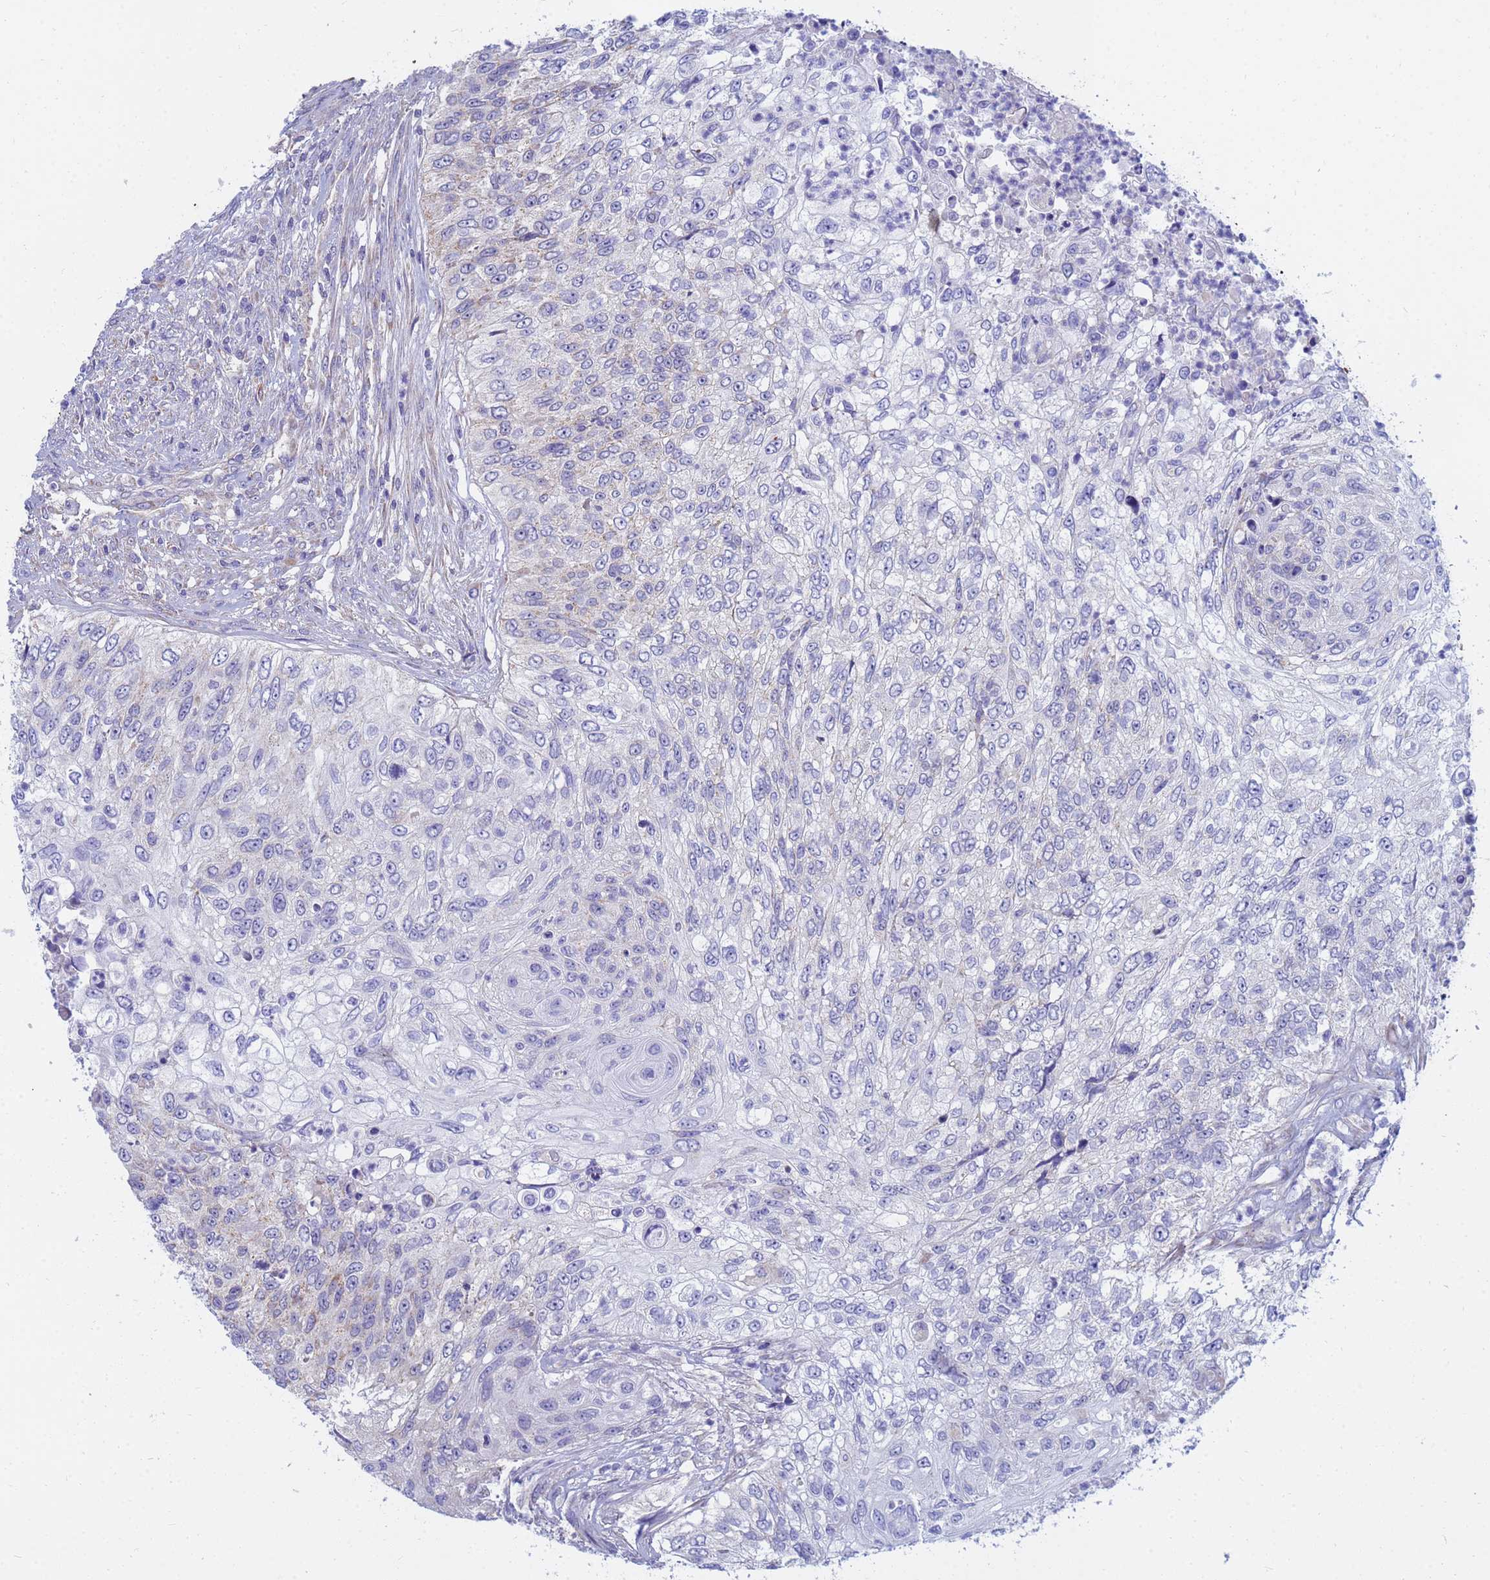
{"staining": {"intensity": "negative", "quantity": "none", "location": "none"}, "tissue": "urothelial cancer", "cell_type": "Tumor cells", "image_type": "cancer", "snomed": [{"axis": "morphology", "description": "Urothelial carcinoma, High grade"}, {"axis": "topography", "description": "Urinary bladder"}], "caption": "There is no significant positivity in tumor cells of high-grade urothelial carcinoma.", "gene": "SDR39U1", "patient": {"sex": "female", "age": 60}}